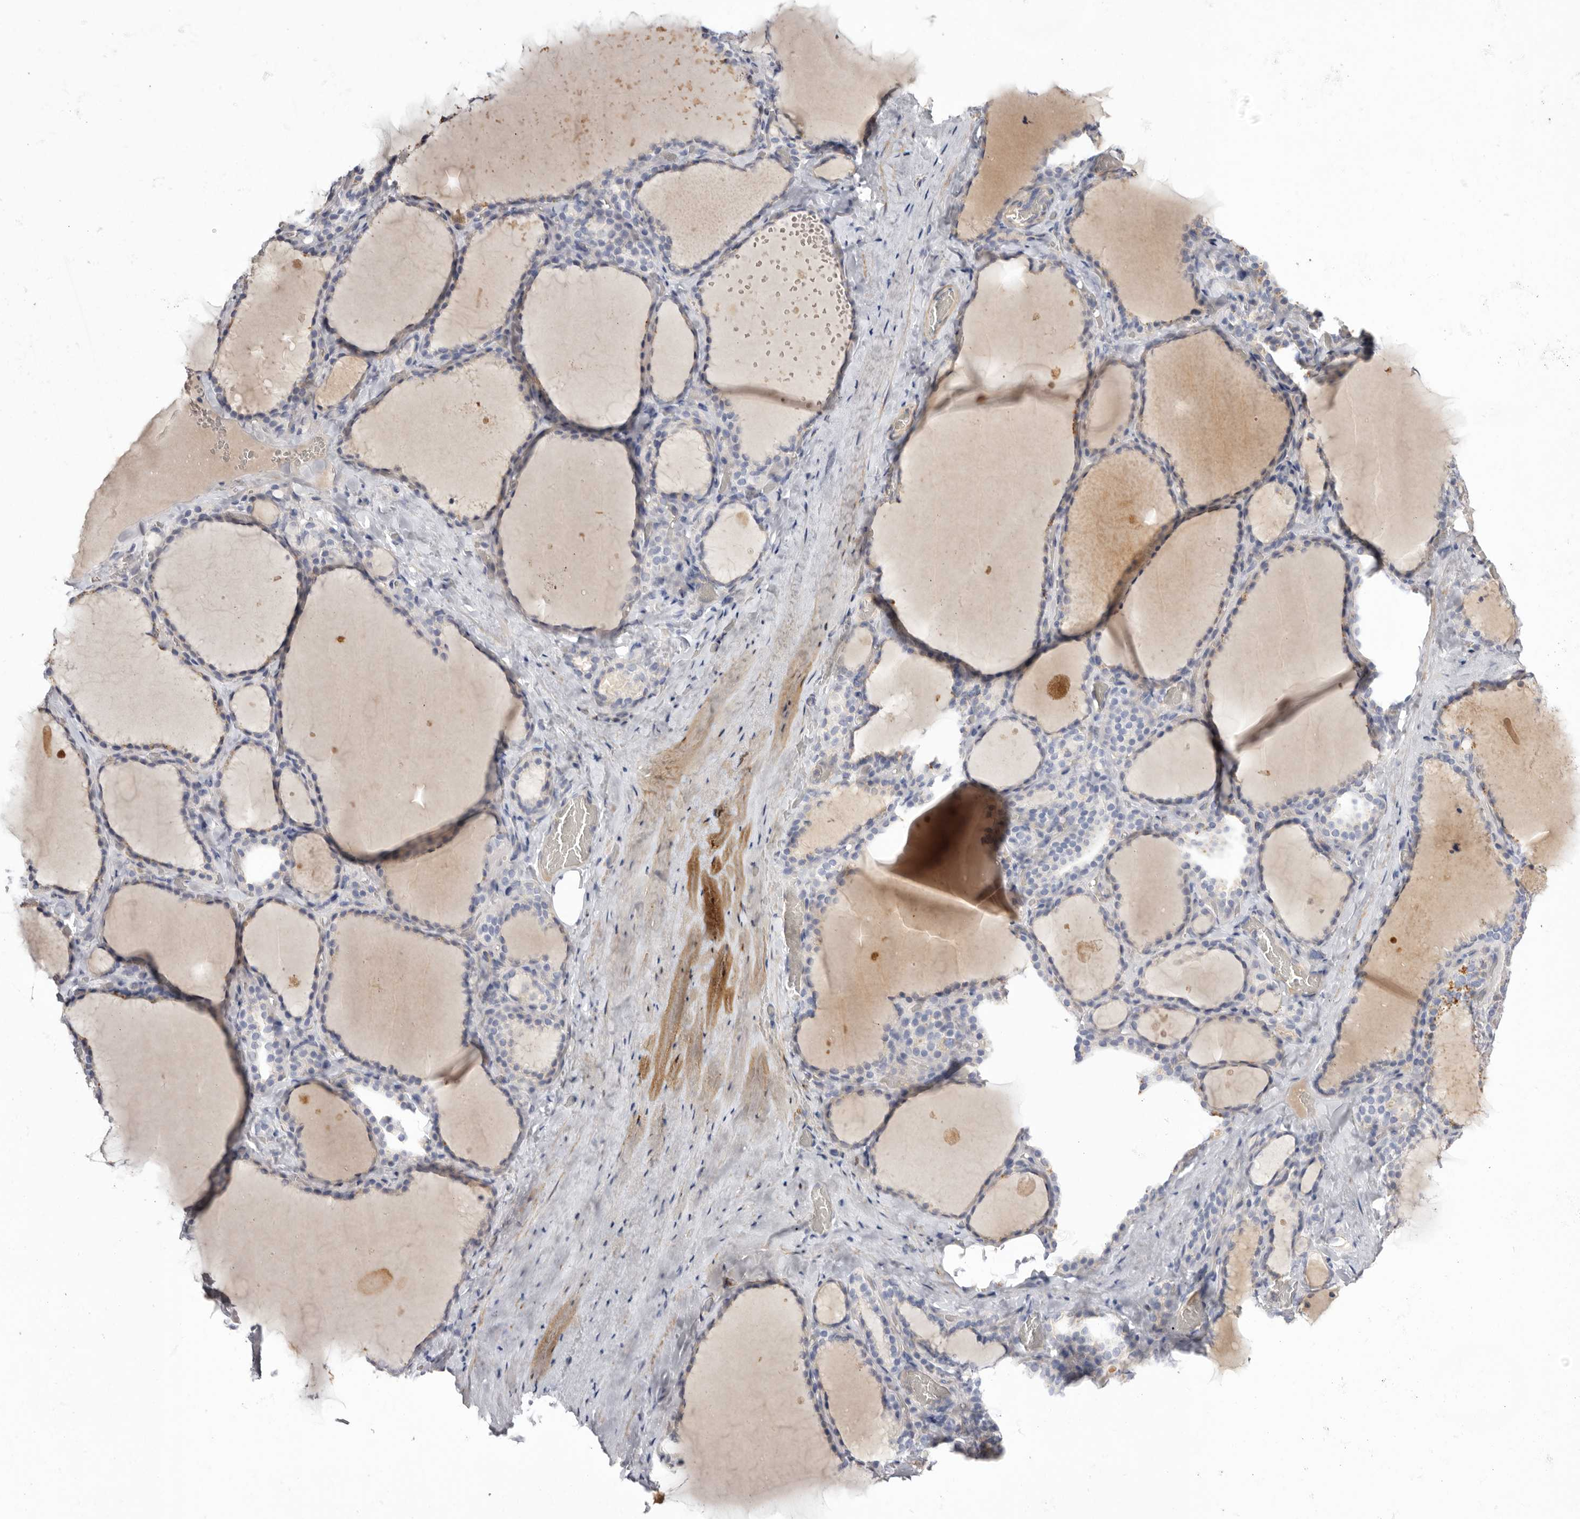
{"staining": {"intensity": "weak", "quantity": "<25%", "location": "cytoplasmic/membranous"}, "tissue": "thyroid gland", "cell_type": "Glandular cells", "image_type": "normal", "snomed": [{"axis": "morphology", "description": "Normal tissue, NOS"}, {"axis": "topography", "description": "Thyroid gland"}], "caption": "Immunohistochemistry (IHC) of normal thyroid gland demonstrates no expression in glandular cells.", "gene": "S1PR5", "patient": {"sex": "female", "age": 22}}